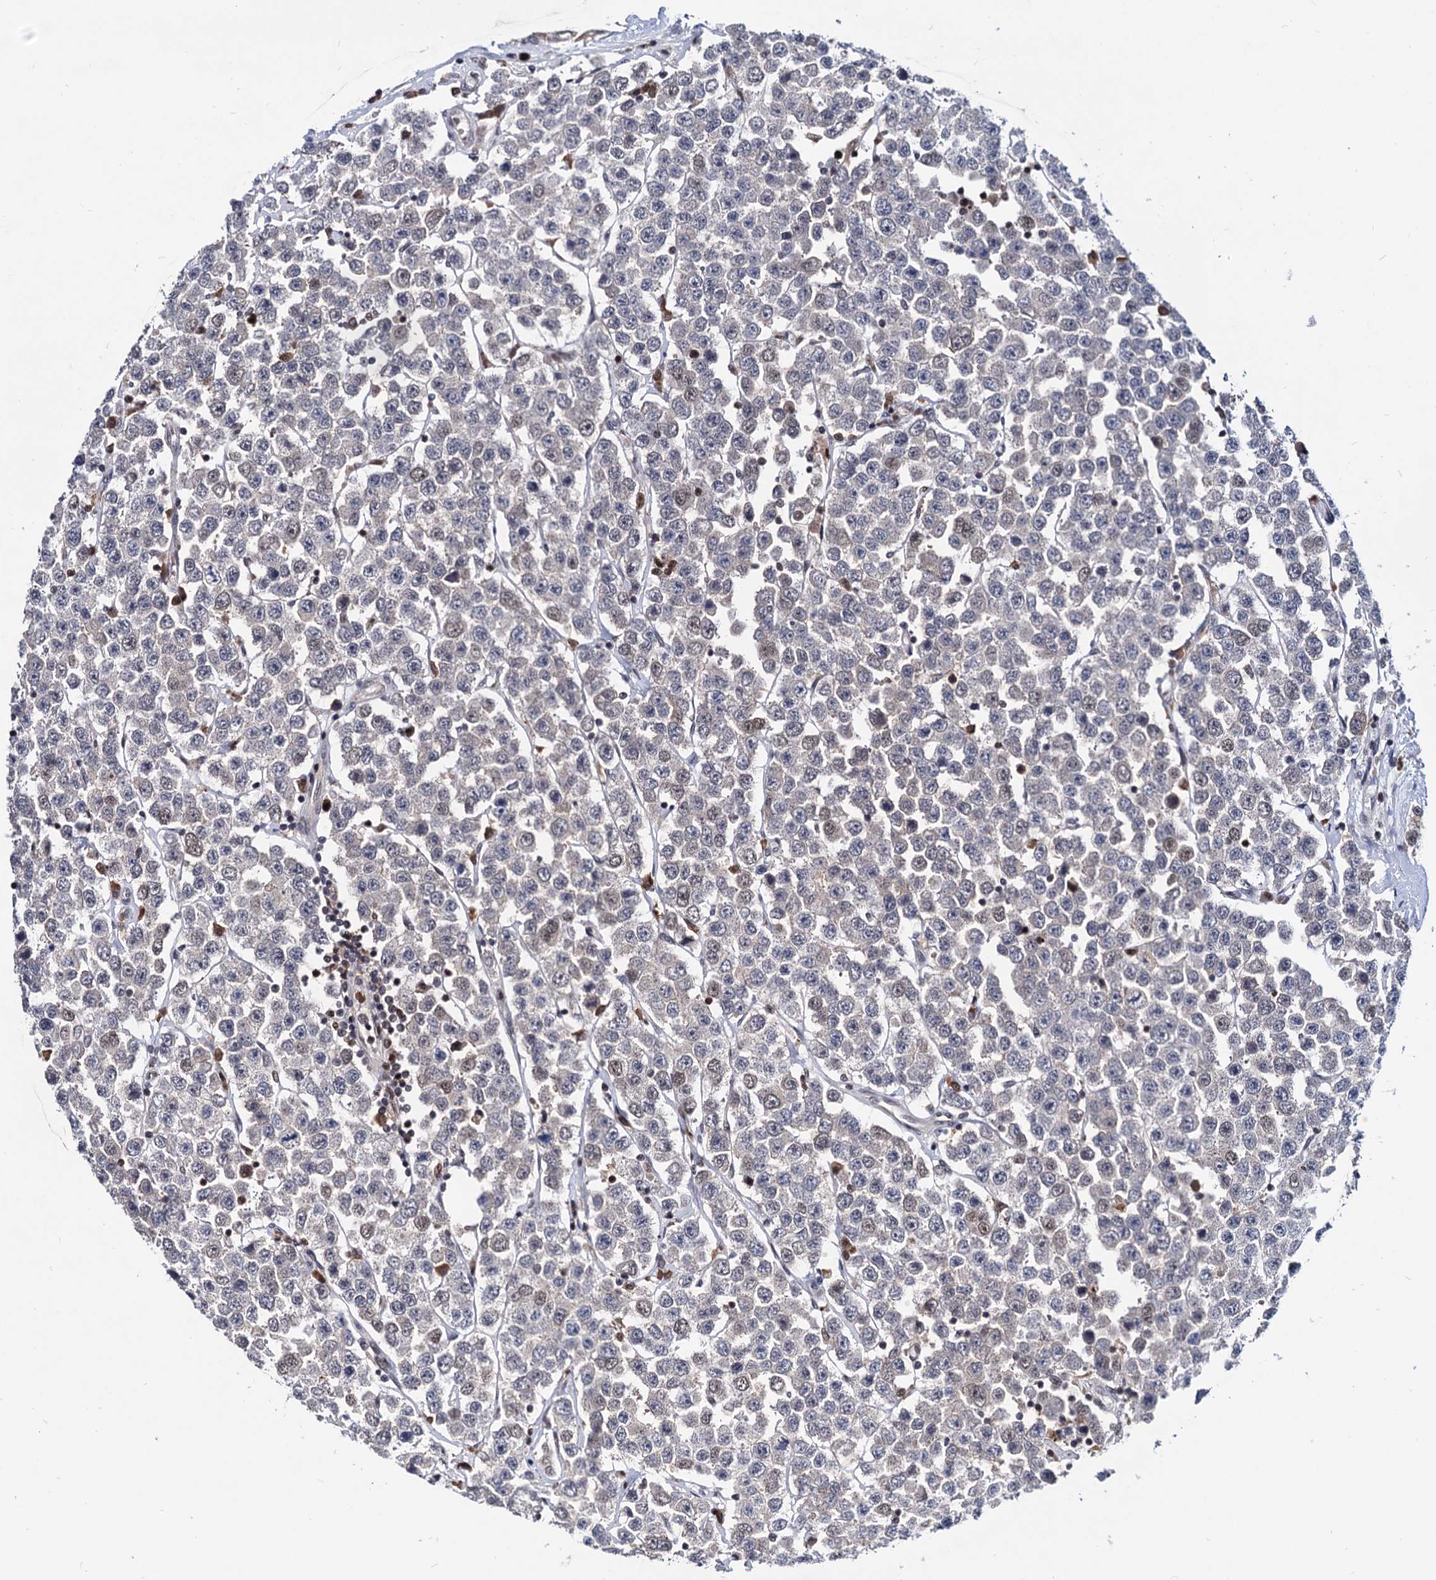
{"staining": {"intensity": "negative", "quantity": "none", "location": "none"}, "tissue": "testis cancer", "cell_type": "Tumor cells", "image_type": "cancer", "snomed": [{"axis": "morphology", "description": "Seminoma, NOS"}, {"axis": "topography", "description": "Testis"}], "caption": "This photomicrograph is of testis seminoma stained with immunohistochemistry (IHC) to label a protein in brown with the nuclei are counter-stained blue. There is no positivity in tumor cells.", "gene": "RNASEH2B", "patient": {"sex": "male", "age": 28}}